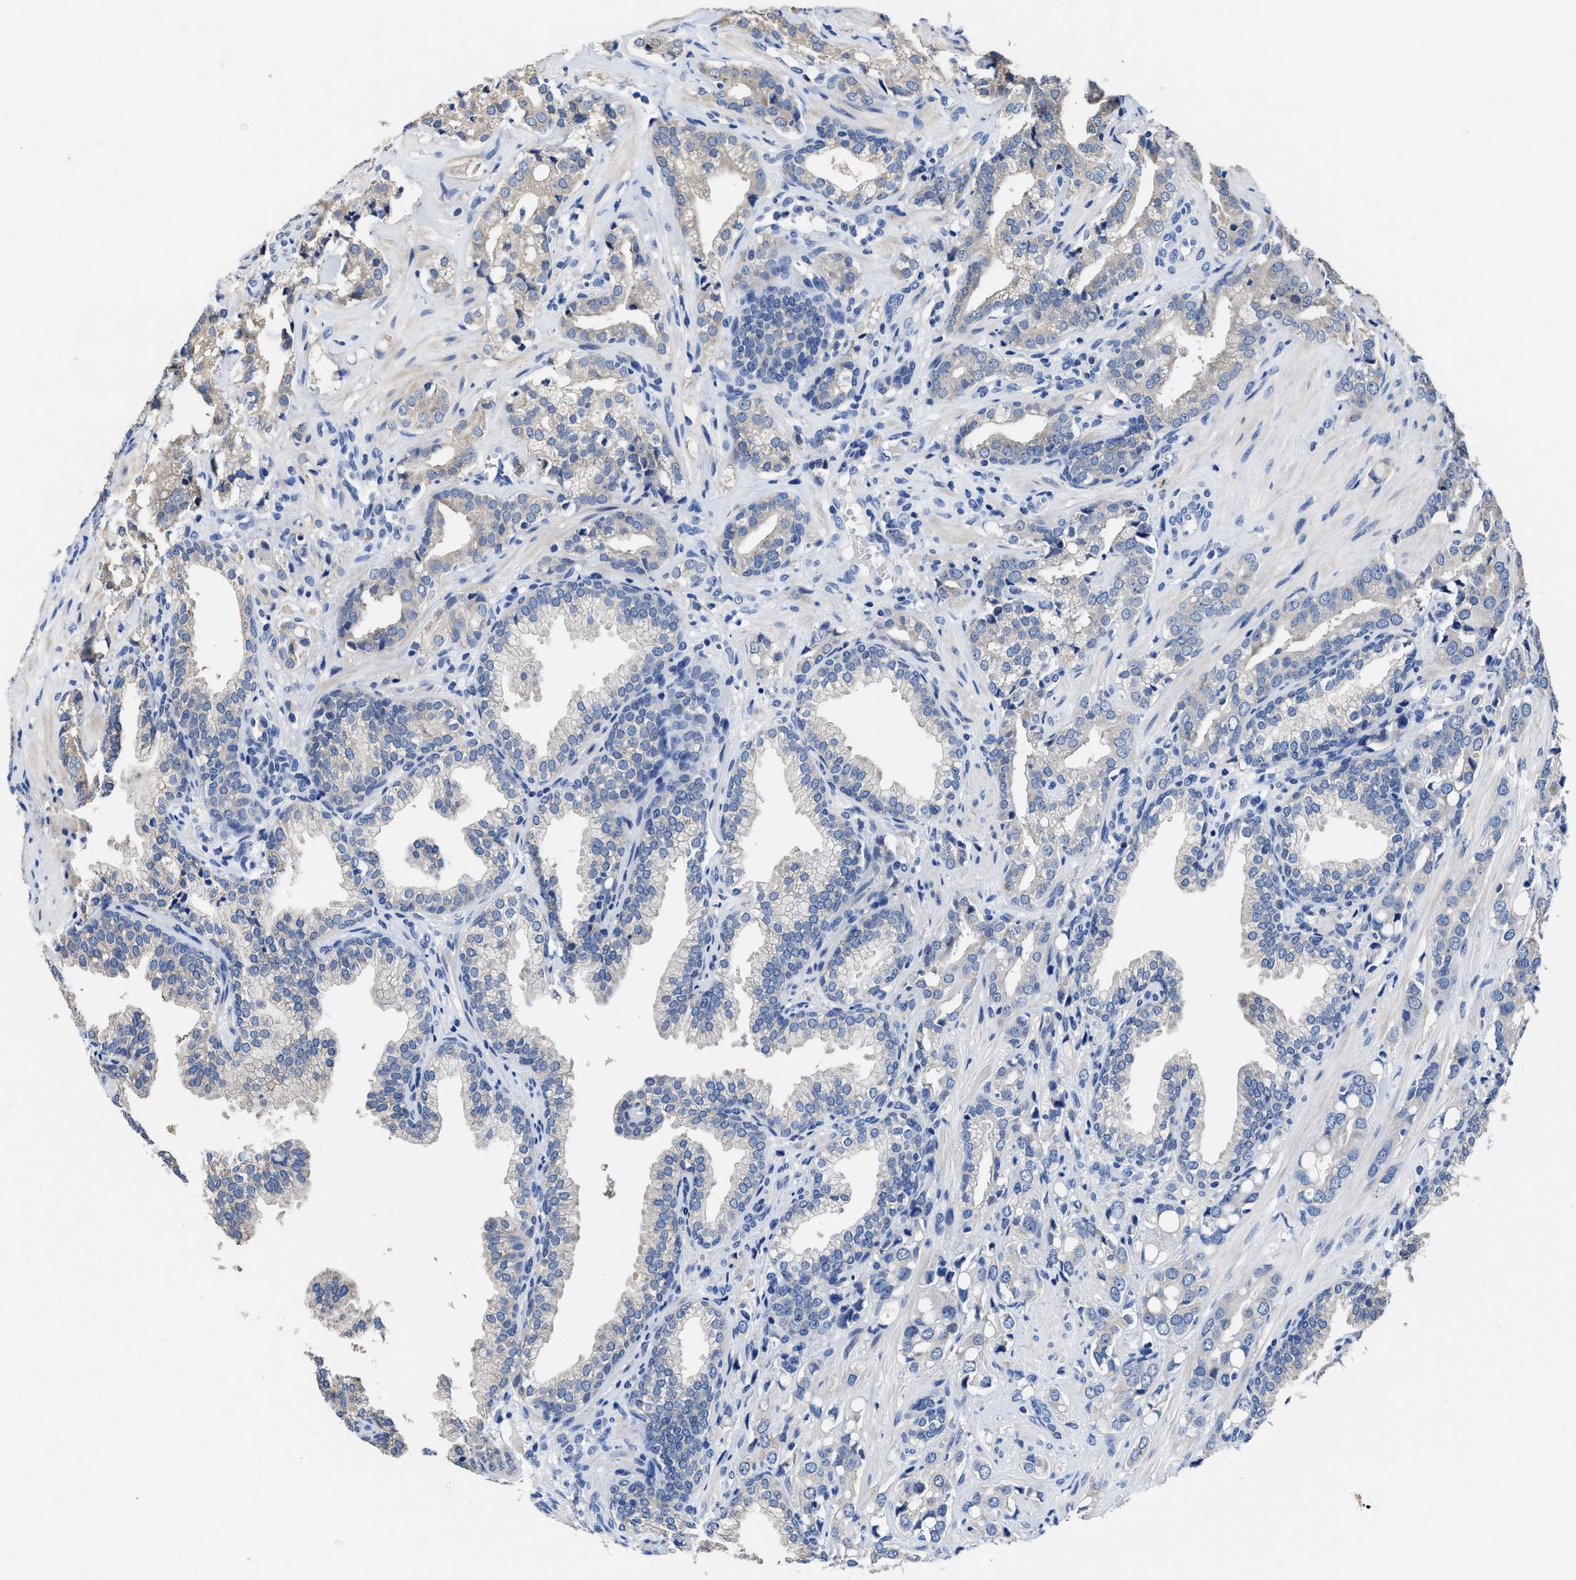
{"staining": {"intensity": "negative", "quantity": "none", "location": "none"}, "tissue": "prostate cancer", "cell_type": "Tumor cells", "image_type": "cancer", "snomed": [{"axis": "morphology", "description": "Adenocarcinoma, High grade"}, {"axis": "topography", "description": "Prostate"}], "caption": "Human prostate cancer (high-grade adenocarcinoma) stained for a protein using immunohistochemistry (IHC) displays no staining in tumor cells.", "gene": "HOOK1", "patient": {"sex": "male", "age": 52}}